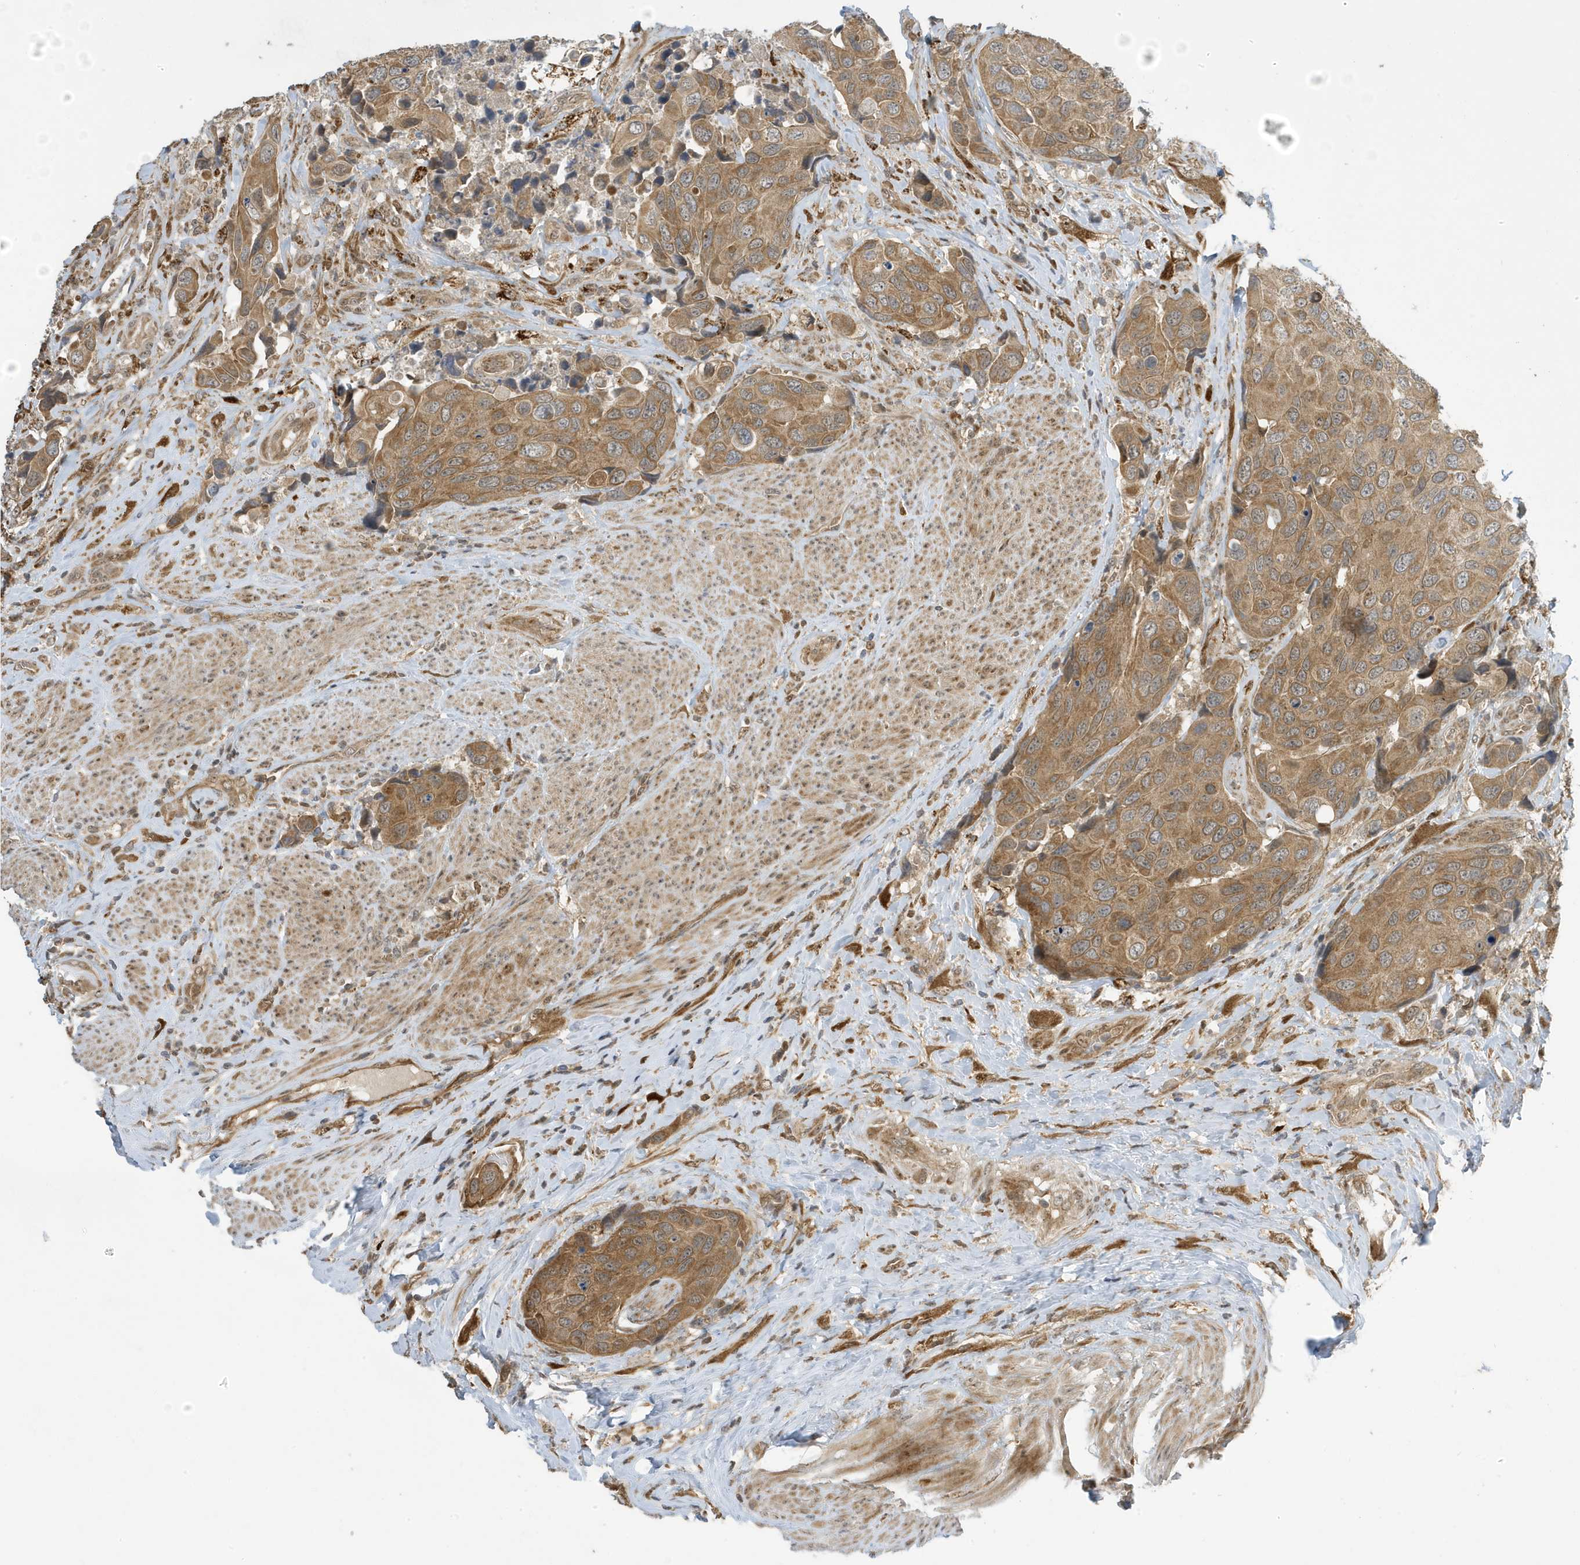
{"staining": {"intensity": "moderate", "quantity": ">75%", "location": "cytoplasmic/membranous"}, "tissue": "urothelial cancer", "cell_type": "Tumor cells", "image_type": "cancer", "snomed": [{"axis": "morphology", "description": "Urothelial carcinoma, High grade"}, {"axis": "topography", "description": "Urinary bladder"}], "caption": "Immunohistochemical staining of human urothelial cancer demonstrates medium levels of moderate cytoplasmic/membranous positivity in approximately >75% of tumor cells.", "gene": "NCOA7", "patient": {"sex": "male", "age": 74}}